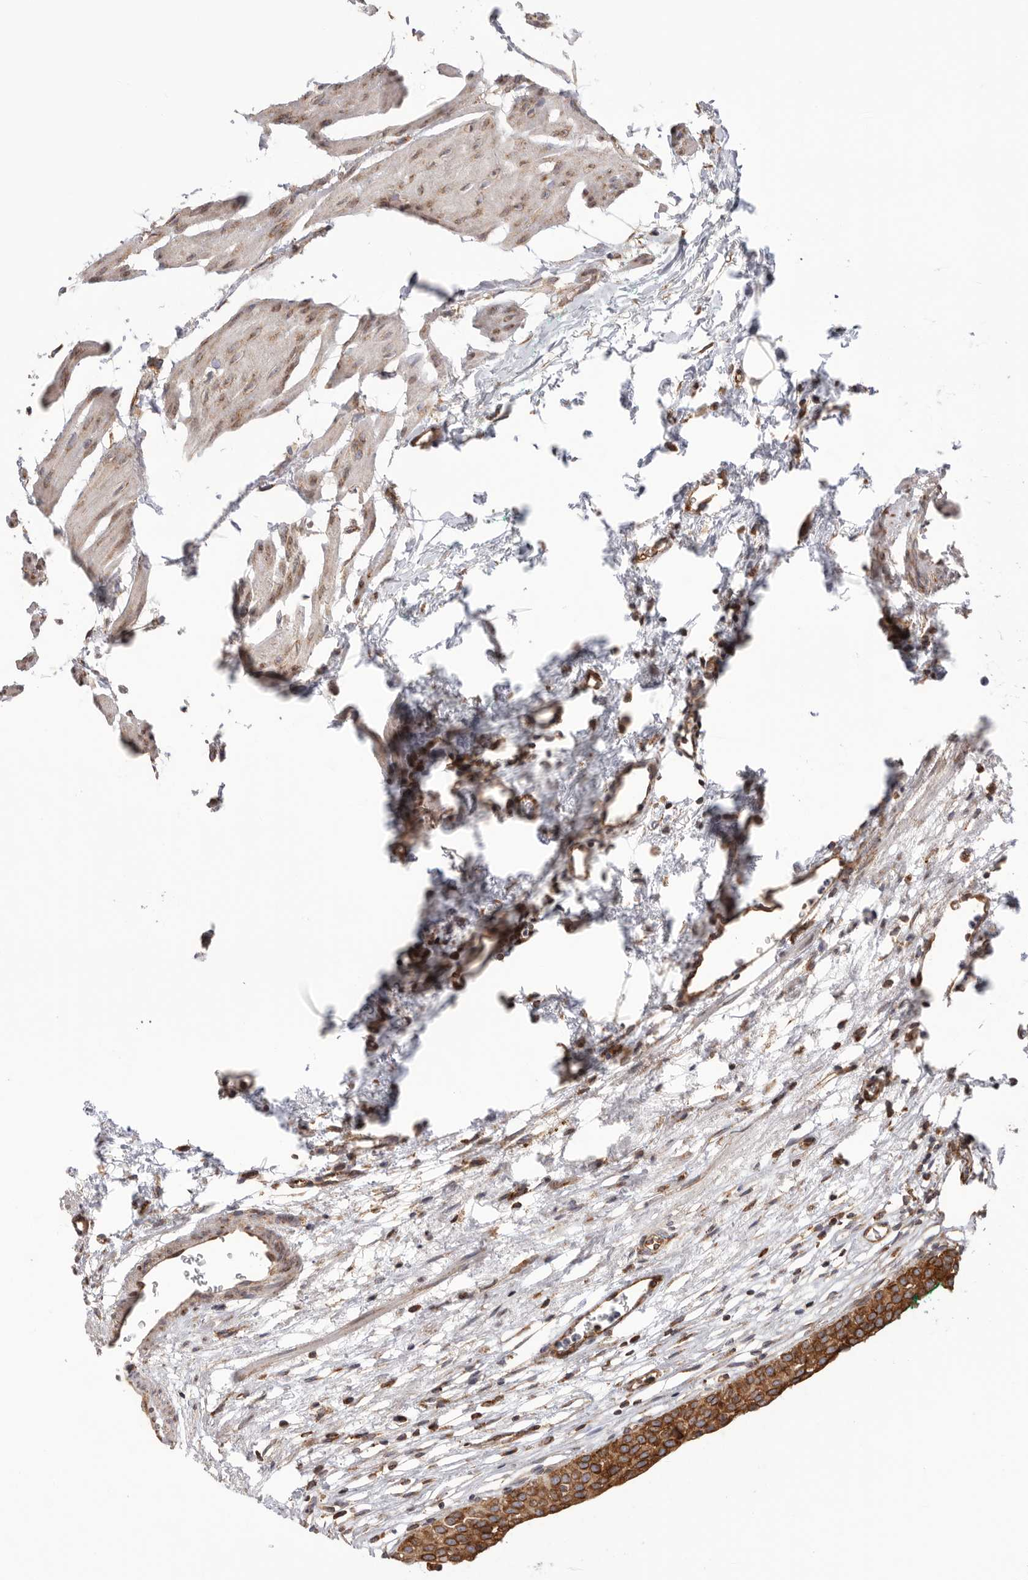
{"staining": {"intensity": "strong", "quantity": ">75%", "location": "cytoplasmic/membranous"}, "tissue": "urinary bladder", "cell_type": "Urothelial cells", "image_type": "normal", "snomed": [{"axis": "morphology", "description": "Normal tissue, NOS"}, {"axis": "morphology", "description": "Urothelial carcinoma, High grade"}, {"axis": "topography", "description": "Urinary bladder"}], "caption": "Immunohistochemical staining of unremarkable human urinary bladder shows strong cytoplasmic/membranous protein staining in about >75% of urothelial cells. The protein is stained brown, and the nuclei are stained in blue (DAB IHC with brightfield microscopy, high magnification).", "gene": "SERBP1", "patient": {"sex": "female", "age": 60}}